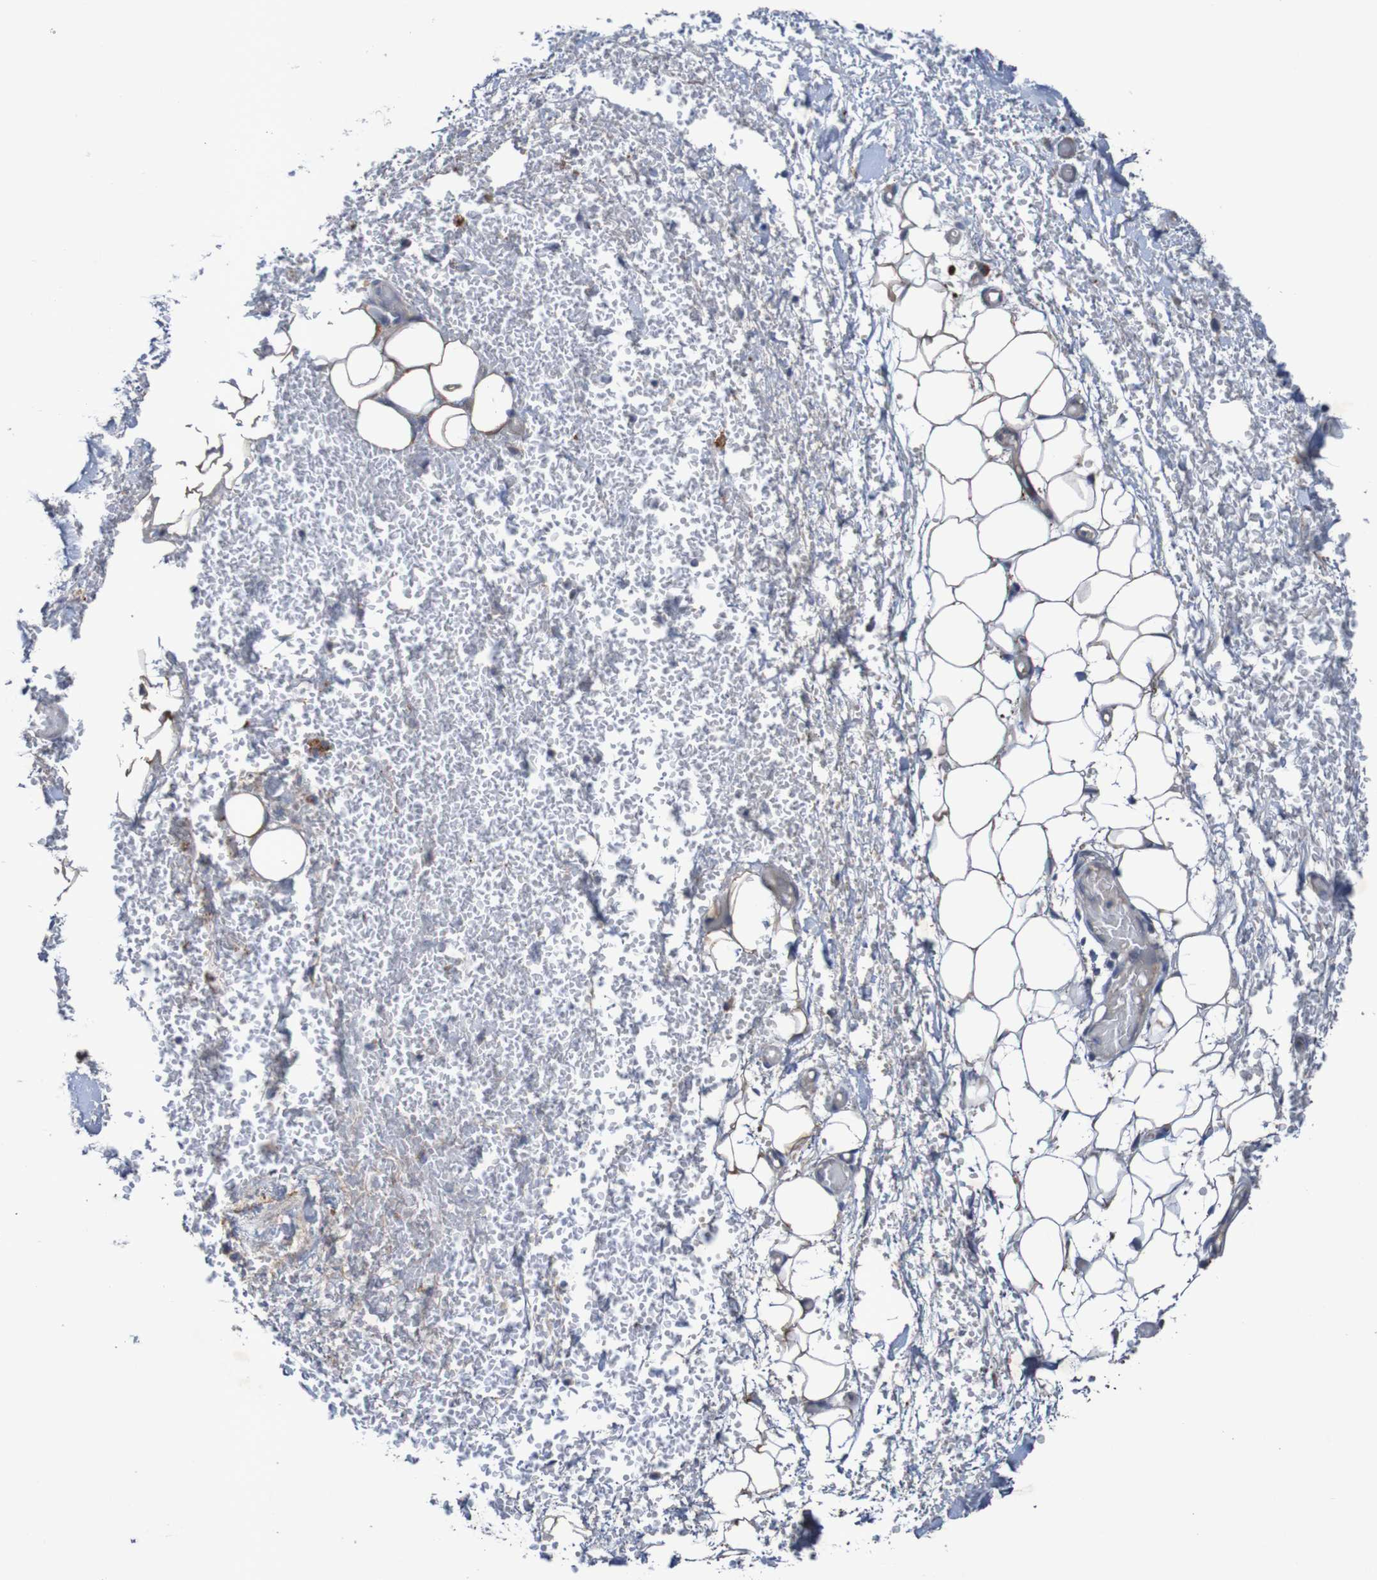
{"staining": {"intensity": "moderate", "quantity": "<25%", "location": "cytoplasmic/membranous"}, "tissue": "adipose tissue", "cell_type": "Adipocytes", "image_type": "normal", "snomed": [{"axis": "morphology", "description": "Normal tissue, NOS"}, {"axis": "morphology", "description": "Adenocarcinoma, NOS"}, {"axis": "topography", "description": "Esophagus"}], "caption": "Immunohistochemical staining of normal human adipose tissue demonstrates moderate cytoplasmic/membranous protein staining in about <25% of adipocytes. The staining is performed using DAB (3,3'-diaminobenzidine) brown chromogen to label protein expression. The nuclei are counter-stained blue using hematoxylin.", "gene": "ANGPT4", "patient": {"sex": "male", "age": 62}}